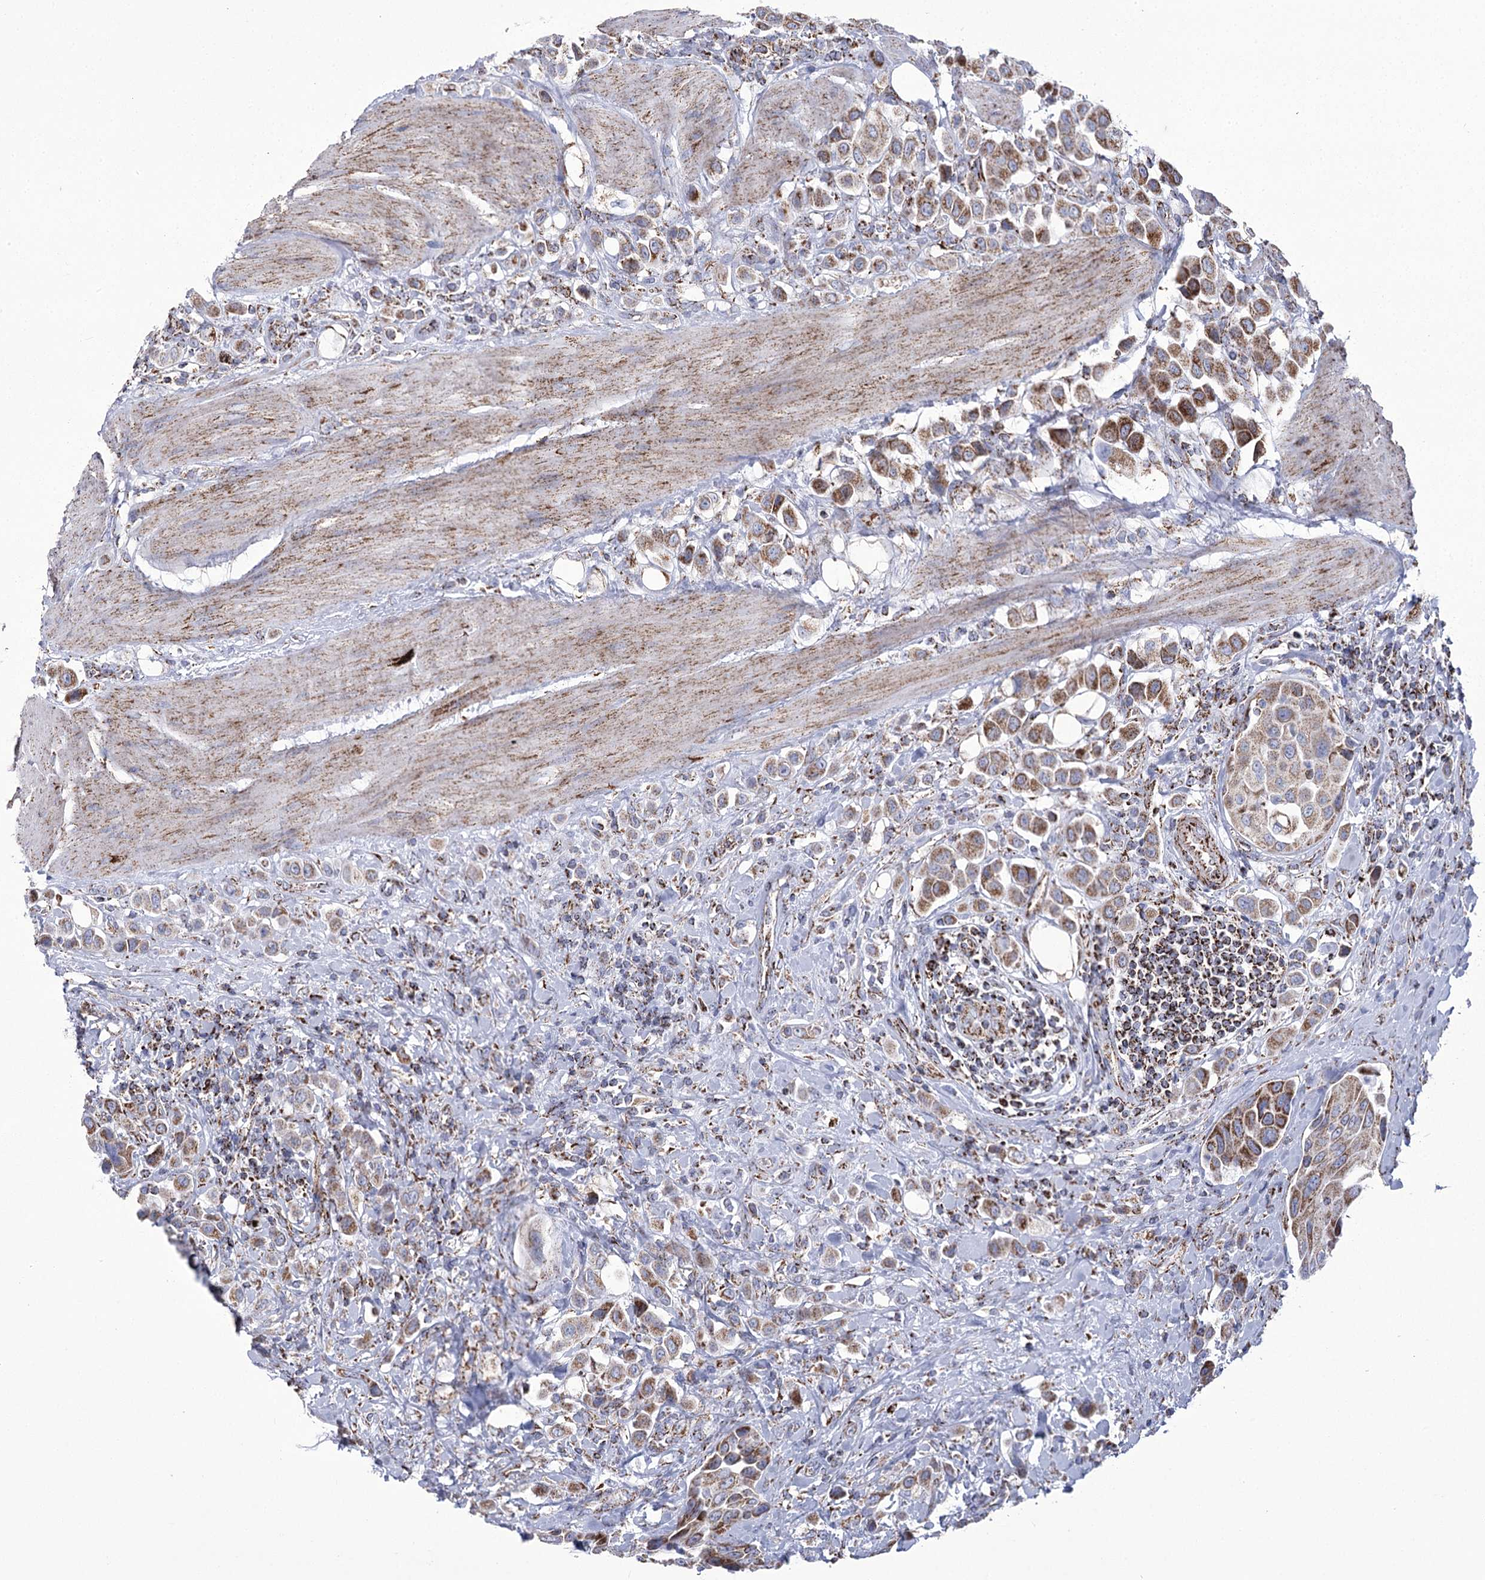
{"staining": {"intensity": "moderate", "quantity": ">75%", "location": "cytoplasmic/membranous"}, "tissue": "urothelial cancer", "cell_type": "Tumor cells", "image_type": "cancer", "snomed": [{"axis": "morphology", "description": "Urothelial carcinoma, High grade"}, {"axis": "topography", "description": "Urinary bladder"}], "caption": "Moderate cytoplasmic/membranous expression is appreciated in approximately >75% of tumor cells in urothelial carcinoma (high-grade).", "gene": "PDHB", "patient": {"sex": "male", "age": 50}}